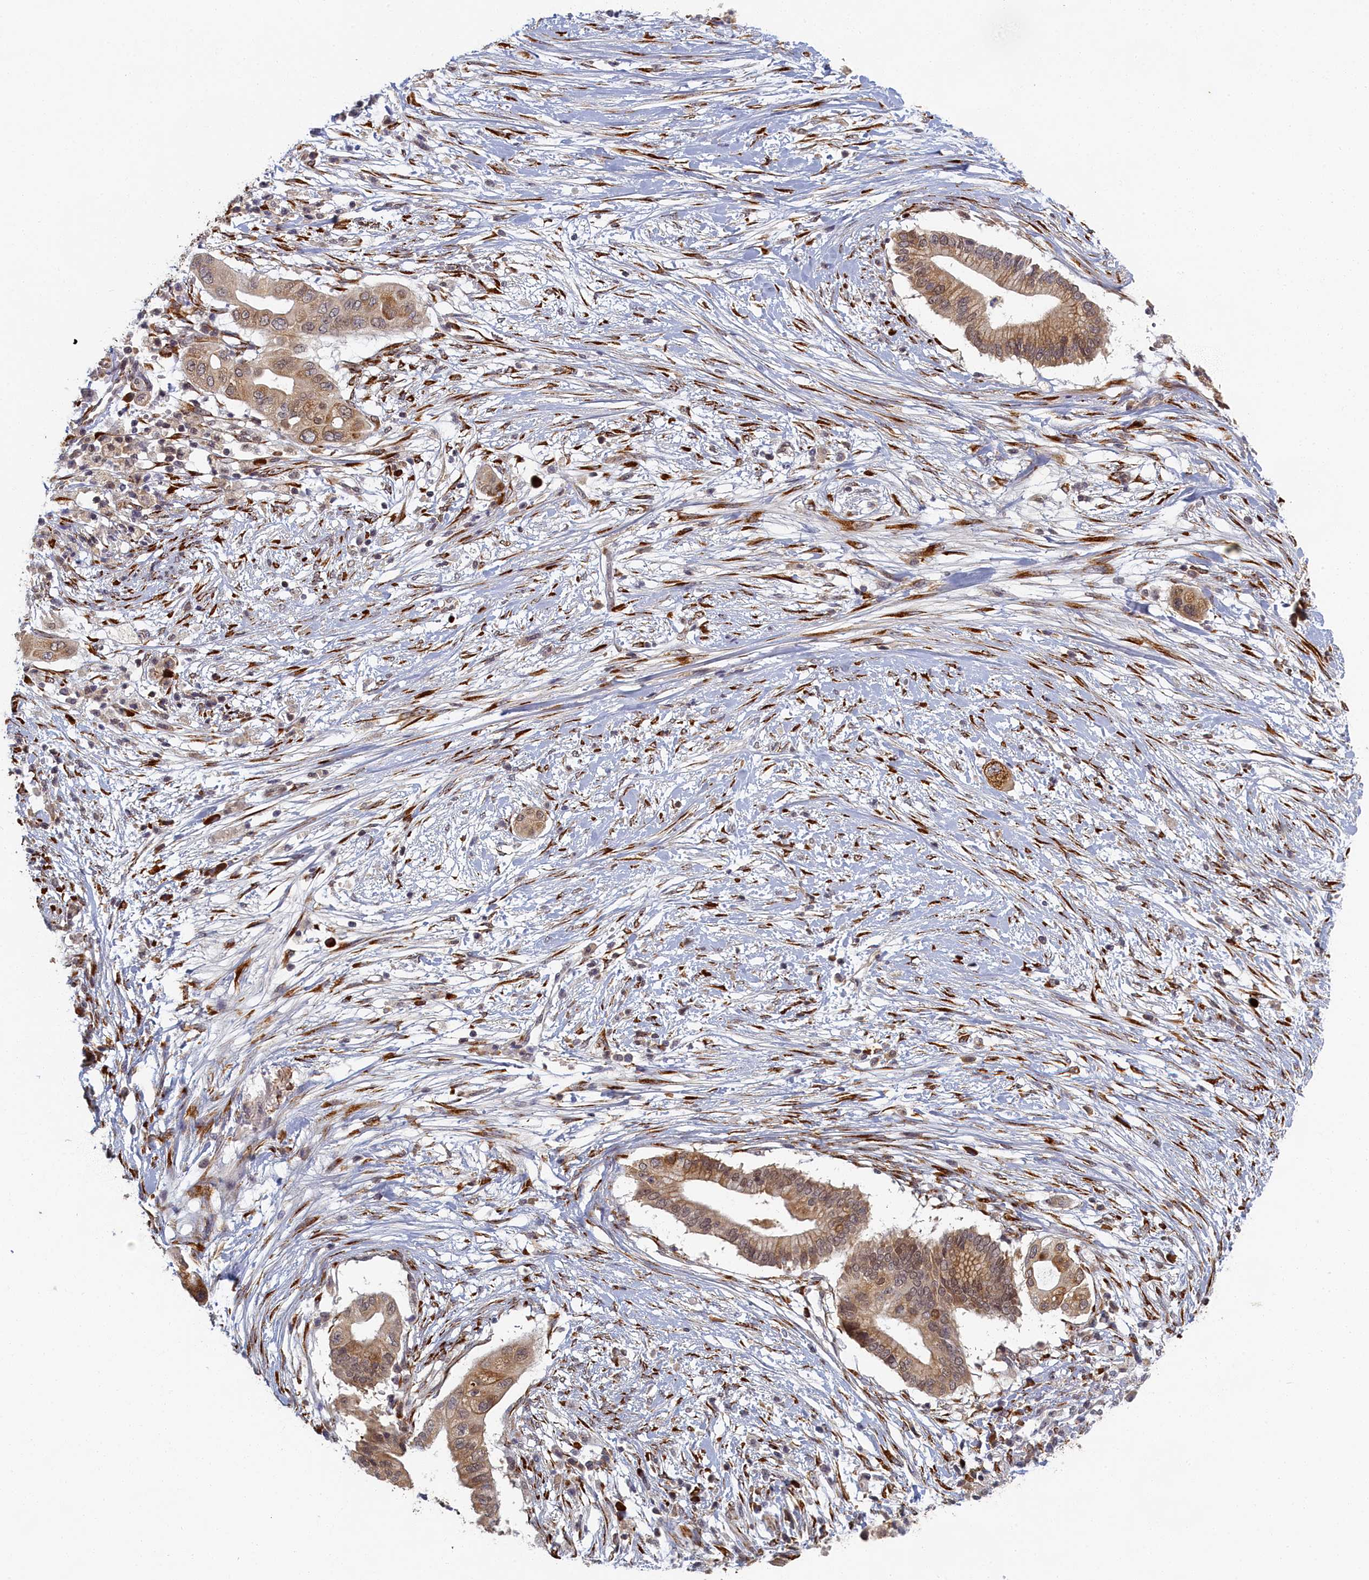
{"staining": {"intensity": "moderate", "quantity": ">75%", "location": "cytoplasmic/membranous,nuclear"}, "tissue": "pancreatic cancer", "cell_type": "Tumor cells", "image_type": "cancer", "snomed": [{"axis": "morphology", "description": "Adenocarcinoma, NOS"}, {"axis": "topography", "description": "Pancreas"}], "caption": "Adenocarcinoma (pancreatic) stained for a protein (brown) demonstrates moderate cytoplasmic/membranous and nuclear positive staining in approximately >75% of tumor cells.", "gene": "DNAJC17", "patient": {"sex": "male", "age": 68}}